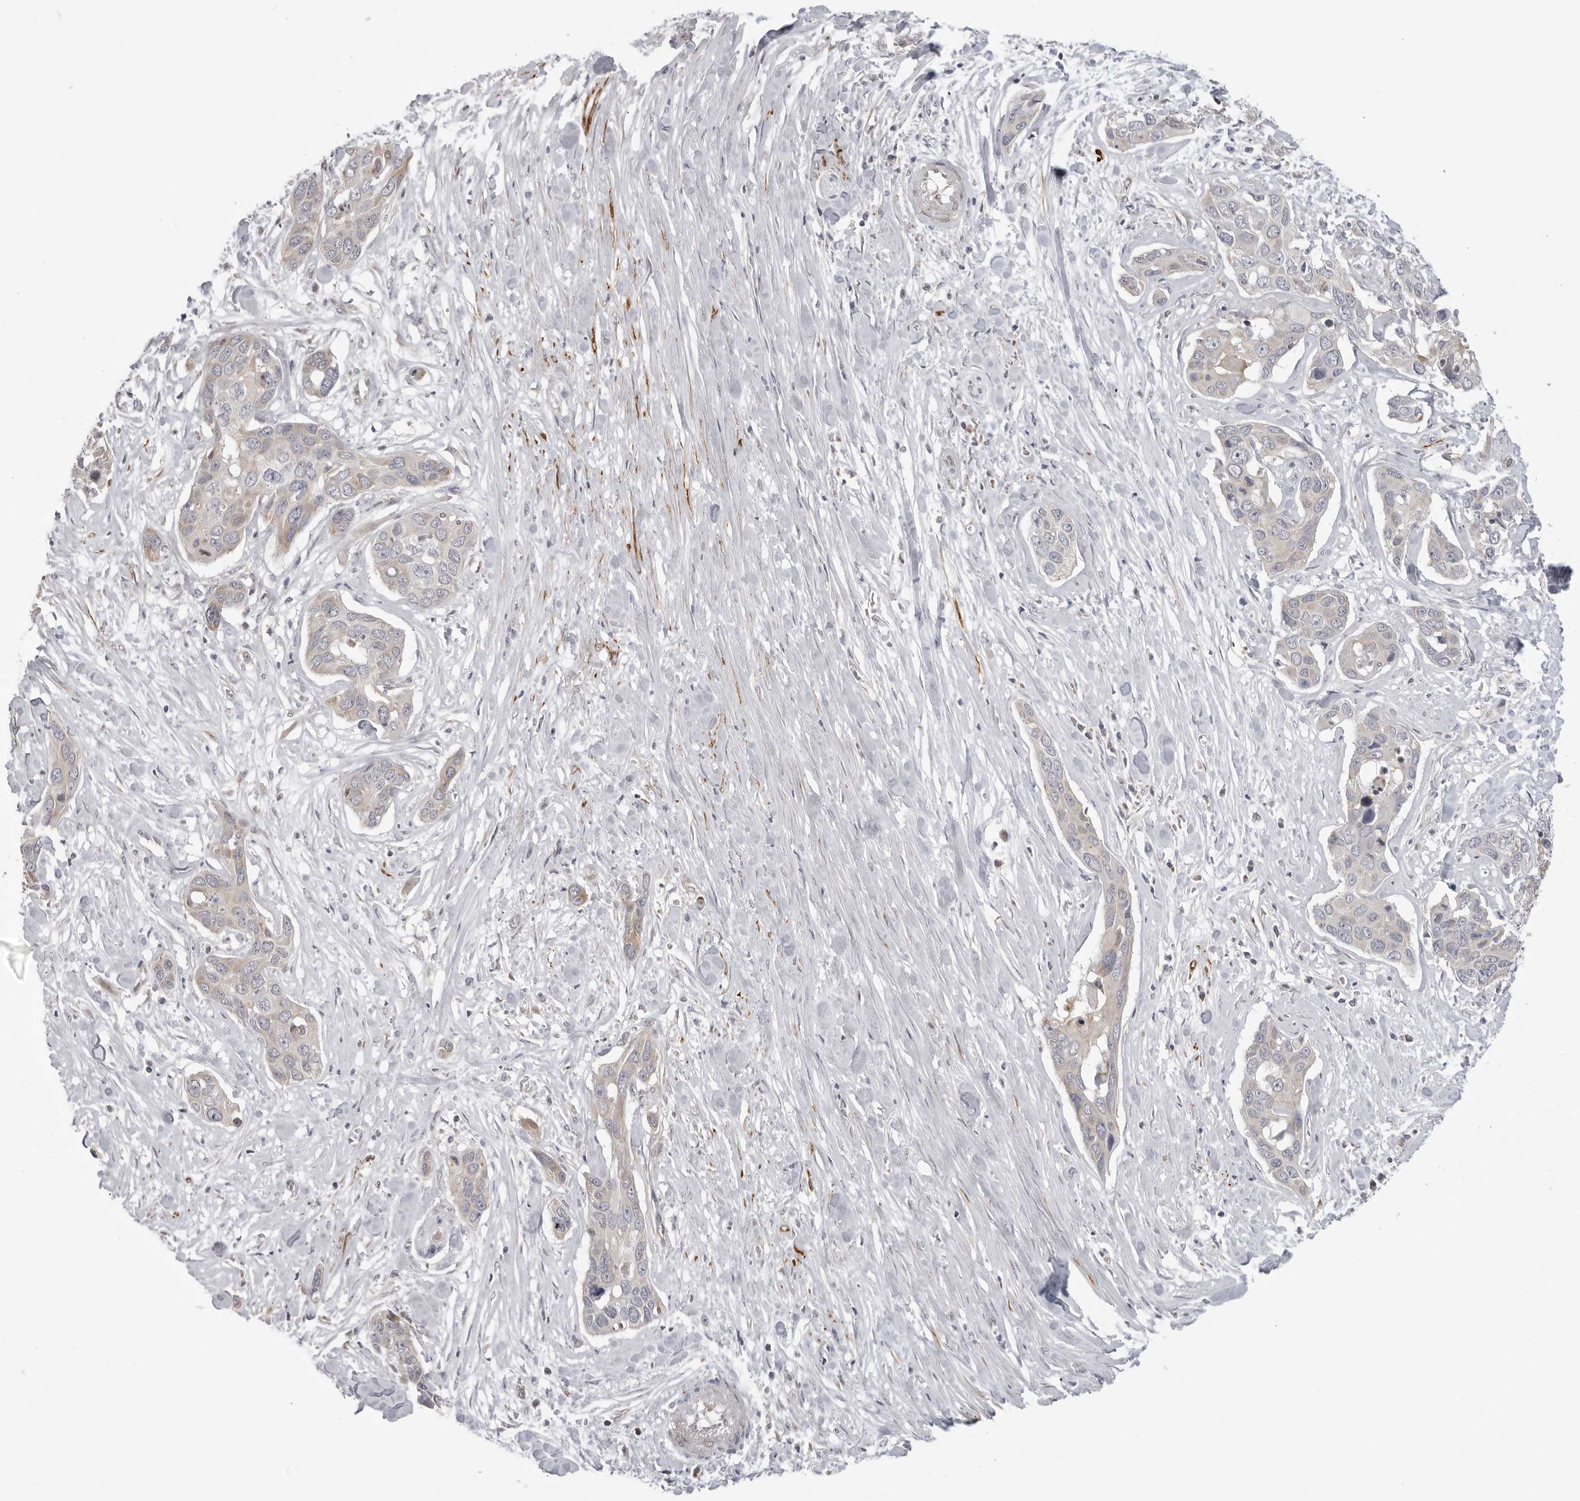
{"staining": {"intensity": "negative", "quantity": "none", "location": "none"}, "tissue": "pancreatic cancer", "cell_type": "Tumor cells", "image_type": "cancer", "snomed": [{"axis": "morphology", "description": "Adenocarcinoma, NOS"}, {"axis": "topography", "description": "Pancreas"}], "caption": "Immunohistochemistry (IHC) photomicrograph of neoplastic tissue: pancreatic cancer (adenocarcinoma) stained with DAB shows no significant protein positivity in tumor cells.", "gene": "MAP7D1", "patient": {"sex": "female", "age": 60}}